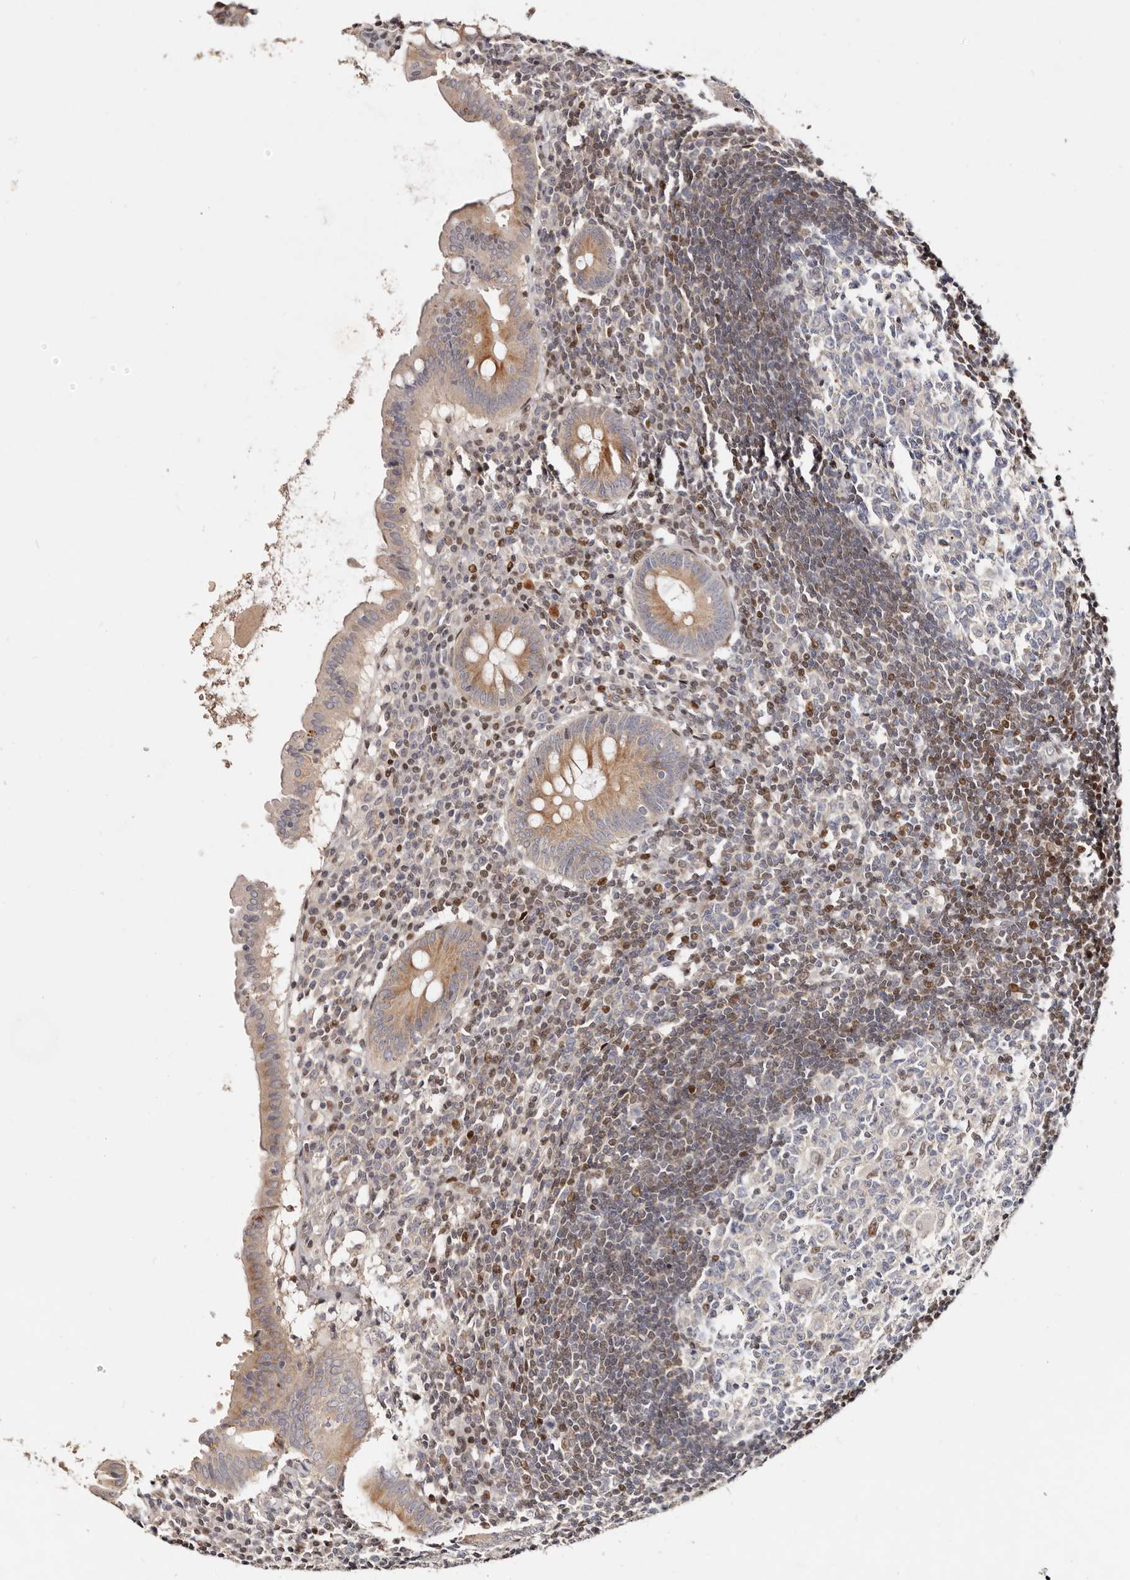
{"staining": {"intensity": "strong", "quantity": "25%-75%", "location": "cytoplasmic/membranous"}, "tissue": "appendix", "cell_type": "Glandular cells", "image_type": "normal", "snomed": [{"axis": "morphology", "description": "Normal tissue, NOS"}, {"axis": "topography", "description": "Appendix"}], "caption": "Immunohistochemical staining of benign appendix displays high levels of strong cytoplasmic/membranous expression in about 25%-75% of glandular cells. (IHC, brightfield microscopy, high magnification).", "gene": "IQGAP3", "patient": {"sex": "female", "age": 54}}